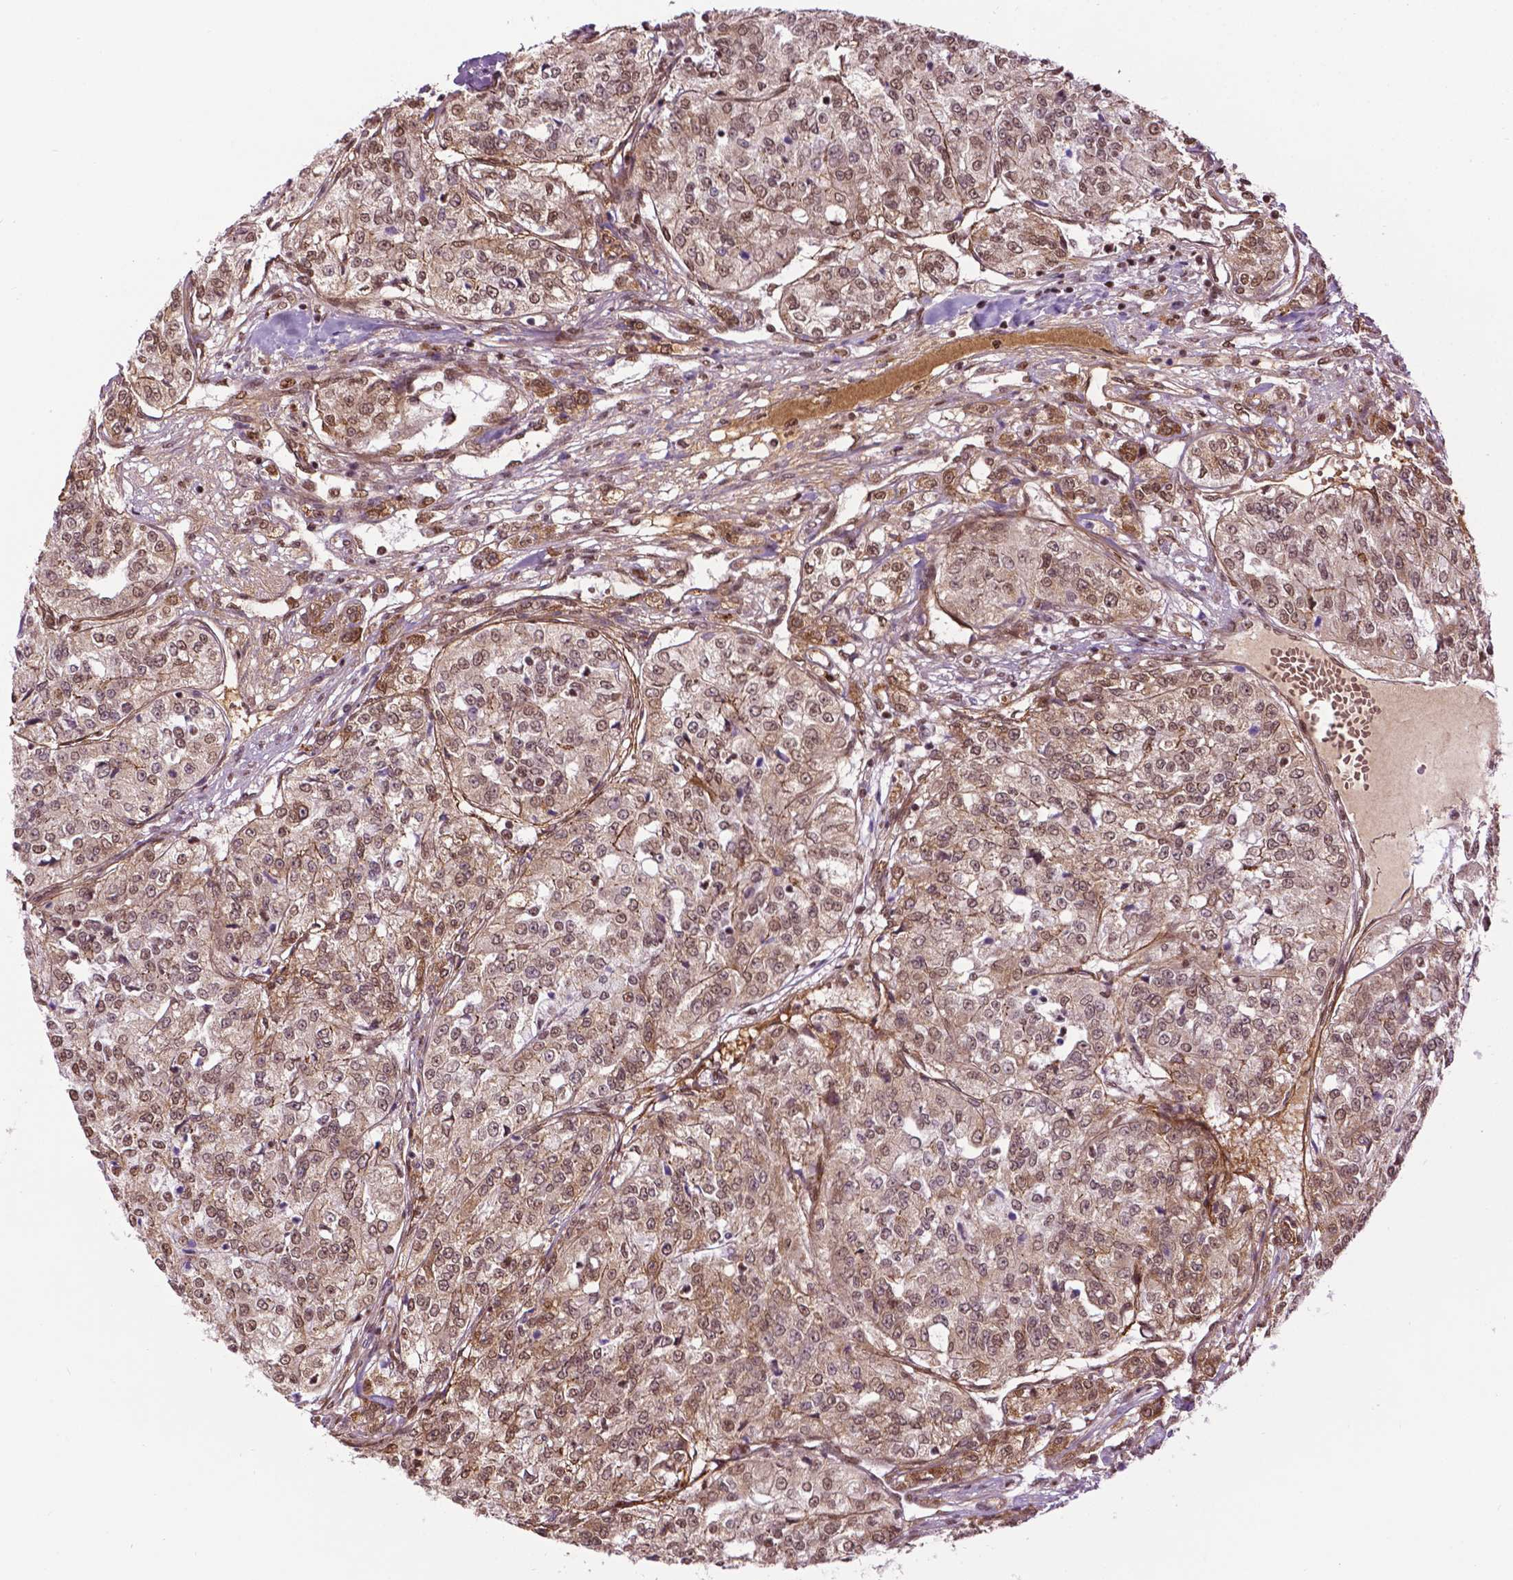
{"staining": {"intensity": "moderate", "quantity": ">75%", "location": "cytoplasmic/membranous,nuclear"}, "tissue": "renal cancer", "cell_type": "Tumor cells", "image_type": "cancer", "snomed": [{"axis": "morphology", "description": "Adenocarcinoma, NOS"}, {"axis": "topography", "description": "Kidney"}], "caption": "This is a micrograph of immunohistochemistry staining of adenocarcinoma (renal), which shows moderate staining in the cytoplasmic/membranous and nuclear of tumor cells.", "gene": "COL23A1", "patient": {"sex": "female", "age": 63}}